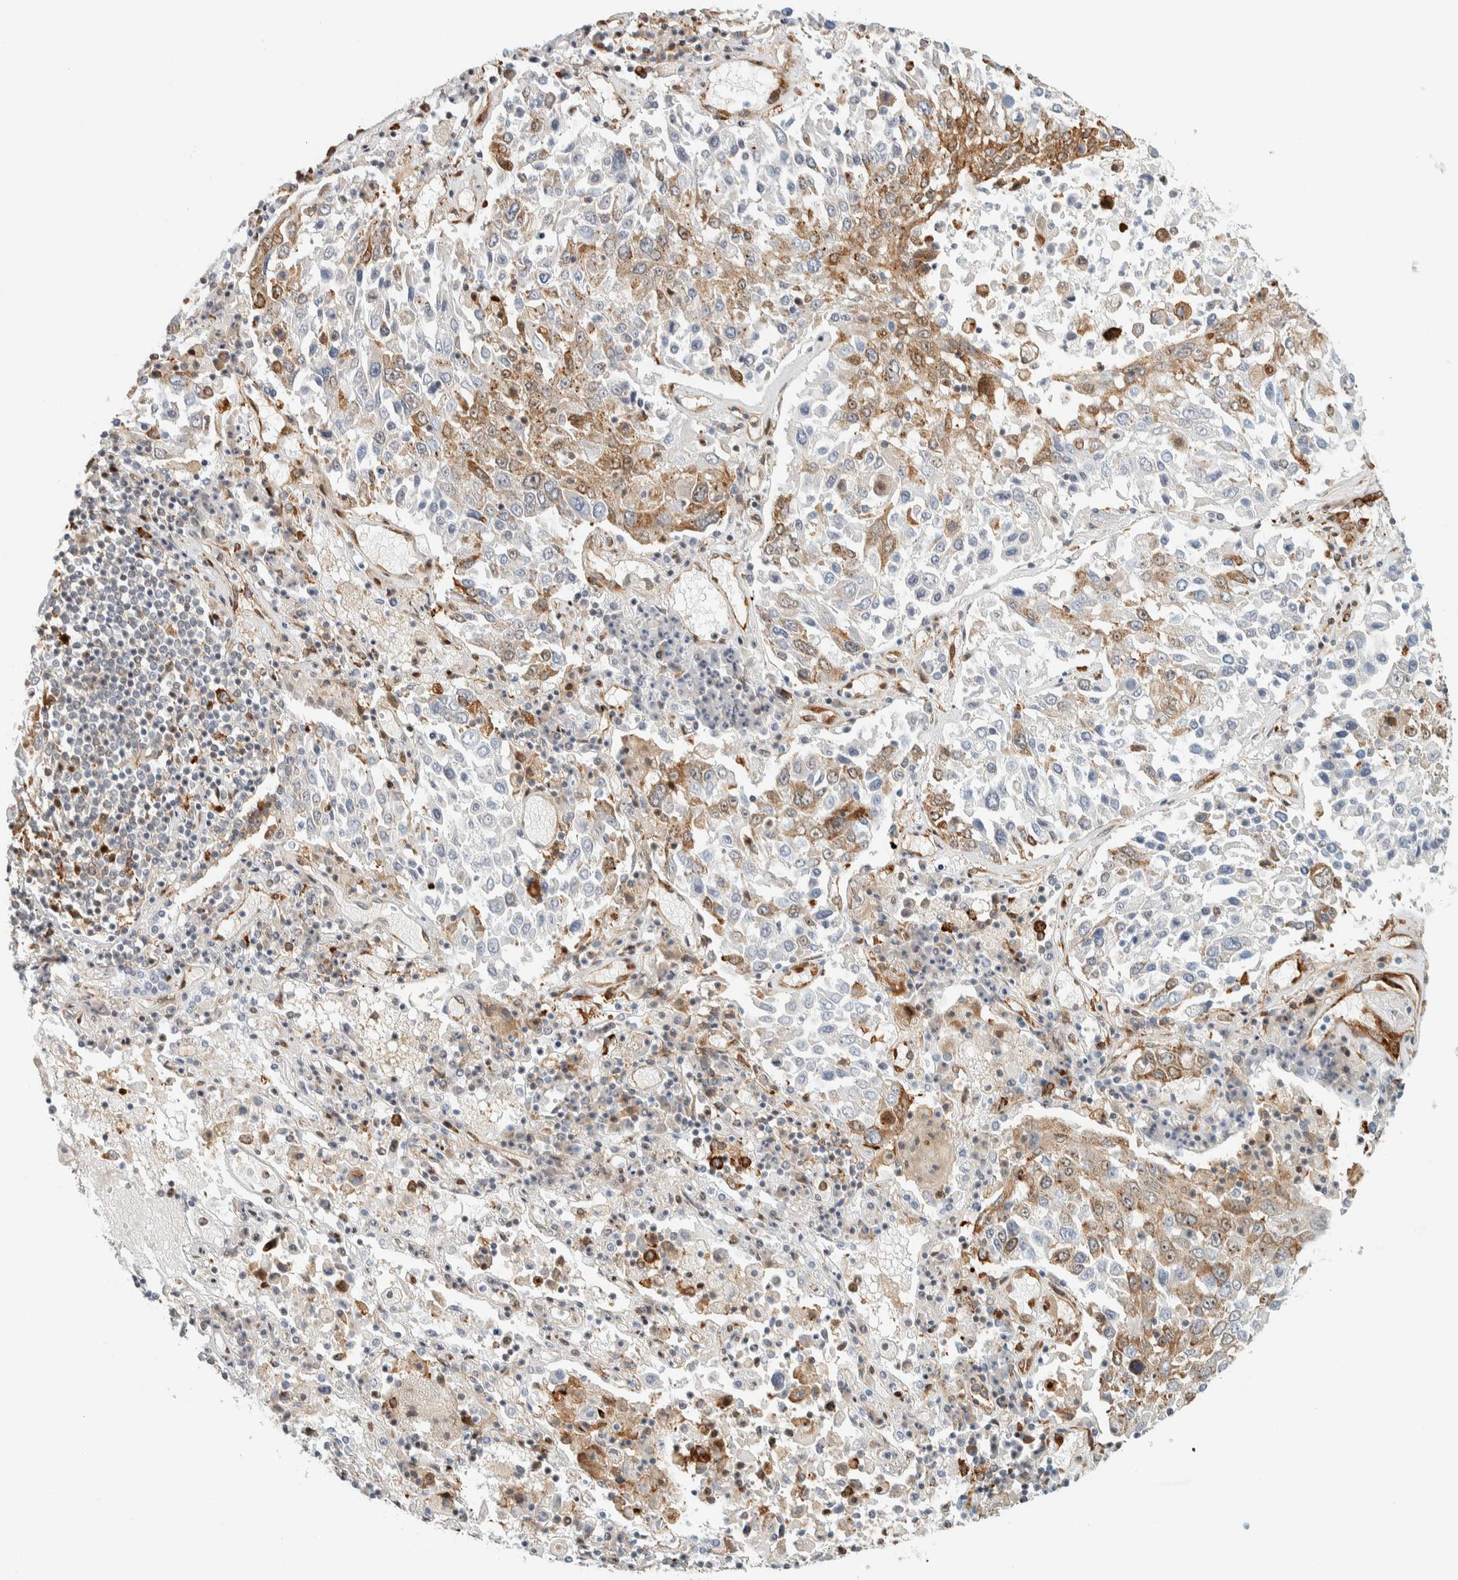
{"staining": {"intensity": "moderate", "quantity": "25%-75%", "location": "cytoplasmic/membranous"}, "tissue": "lung cancer", "cell_type": "Tumor cells", "image_type": "cancer", "snomed": [{"axis": "morphology", "description": "Squamous cell carcinoma, NOS"}, {"axis": "topography", "description": "Lung"}], "caption": "Protein expression analysis of squamous cell carcinoma (lung) exhibits moderate cytoplasmic/membranous staining in approximately 25%-75% of tumor cells.", "gene": "LLGL2", "patient": {"sex": "male", "age": 65}}